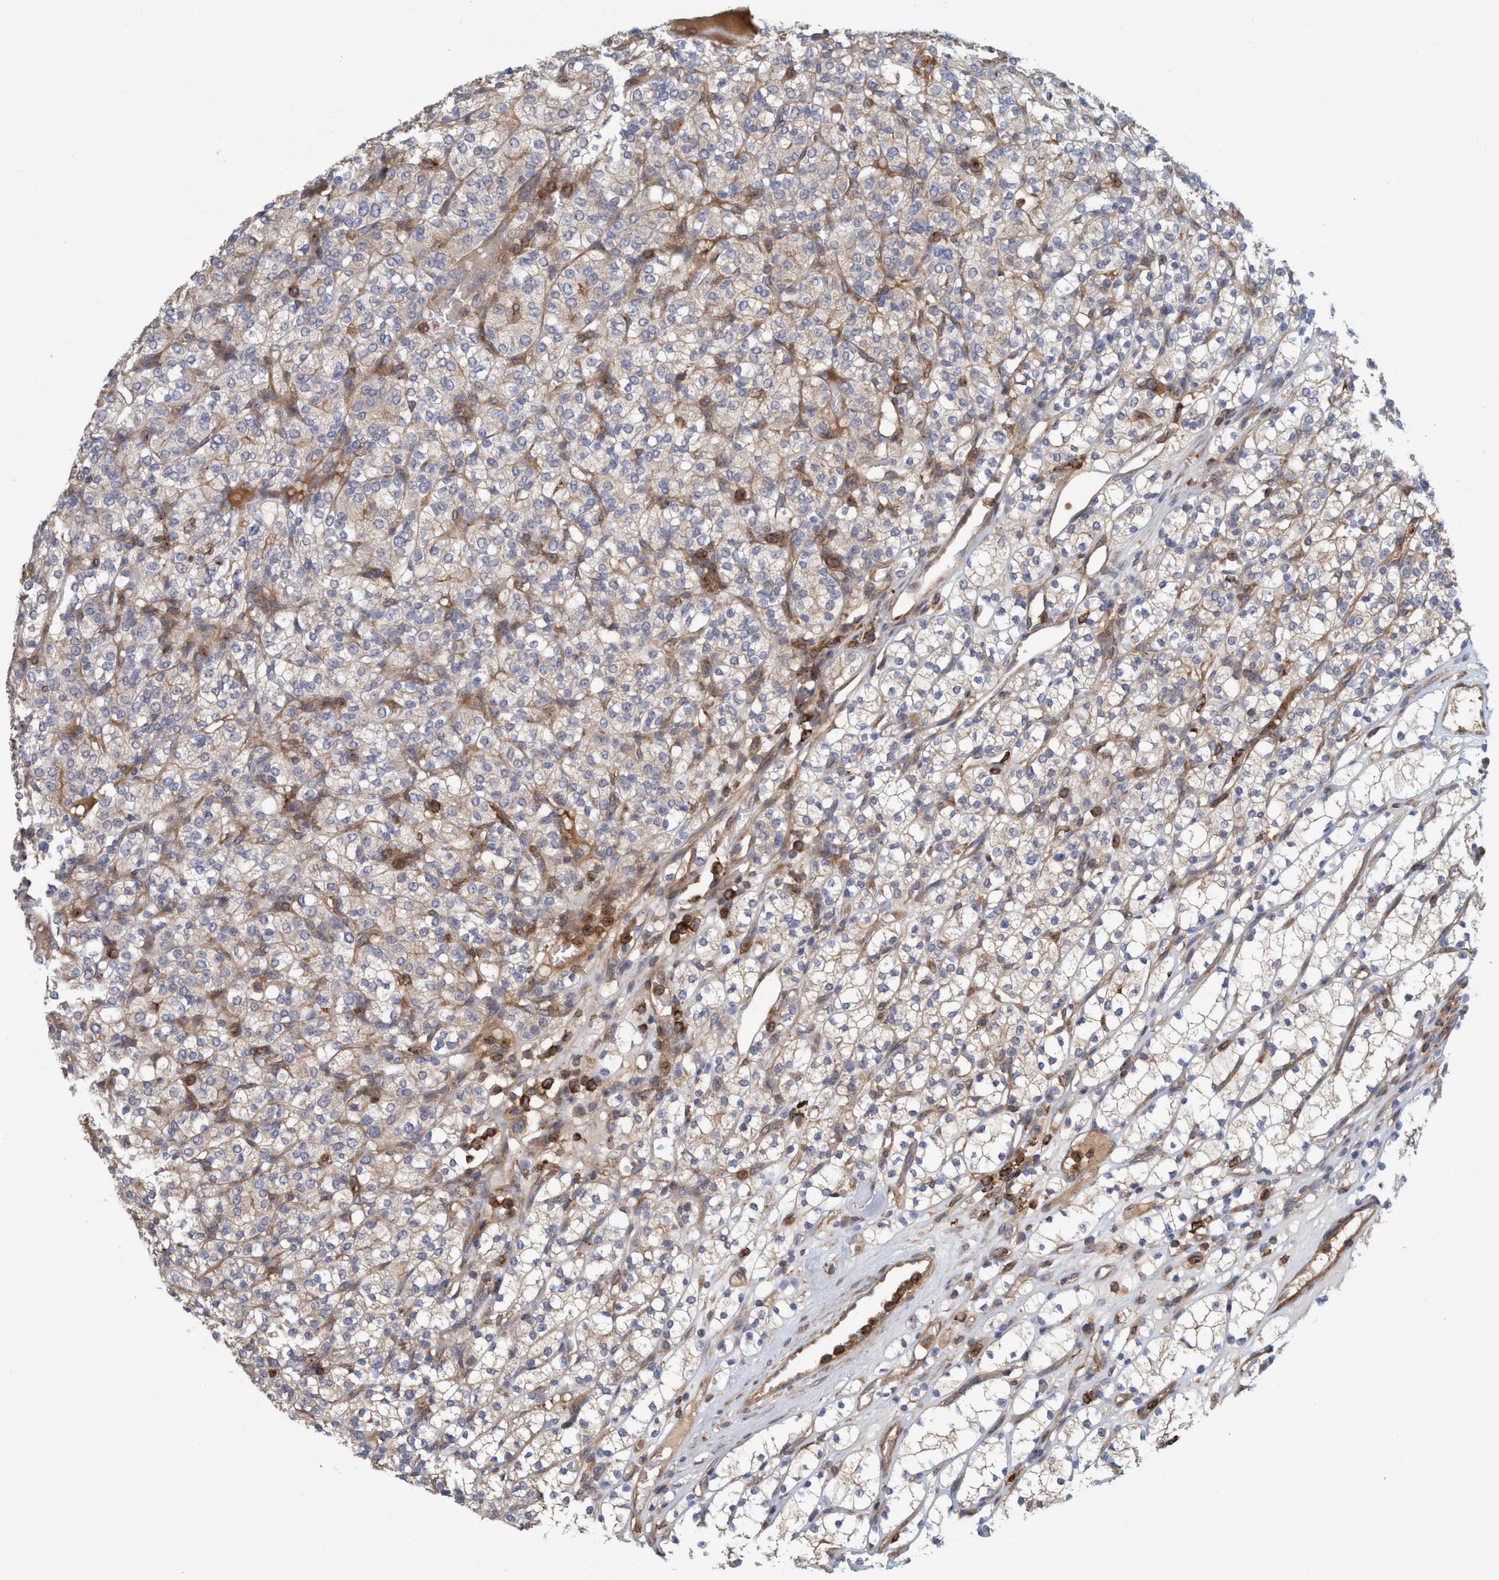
{"staining": {"intensity": "weak", "quantity": ">75%", "location": "cytoplasmic/membranous"}, "tissue": "renal cancer", "cell_type": "Tumor cells", "image_type": "cancer", "snomed": [{"axis": "morphology", "description": "Adenocarcinoma, NOS"}, {"axis": "topography", "description": "Kidney"}], "caption": "Immunohistochemistry histopathology image of renal cancer stained for a protein (brown), which shows low levels of weak cytoplasmic/membranous positivity in about >75% of tumor cells.", "gene": "SPECC1", "patient": {"sex": "male", "age": 77}}